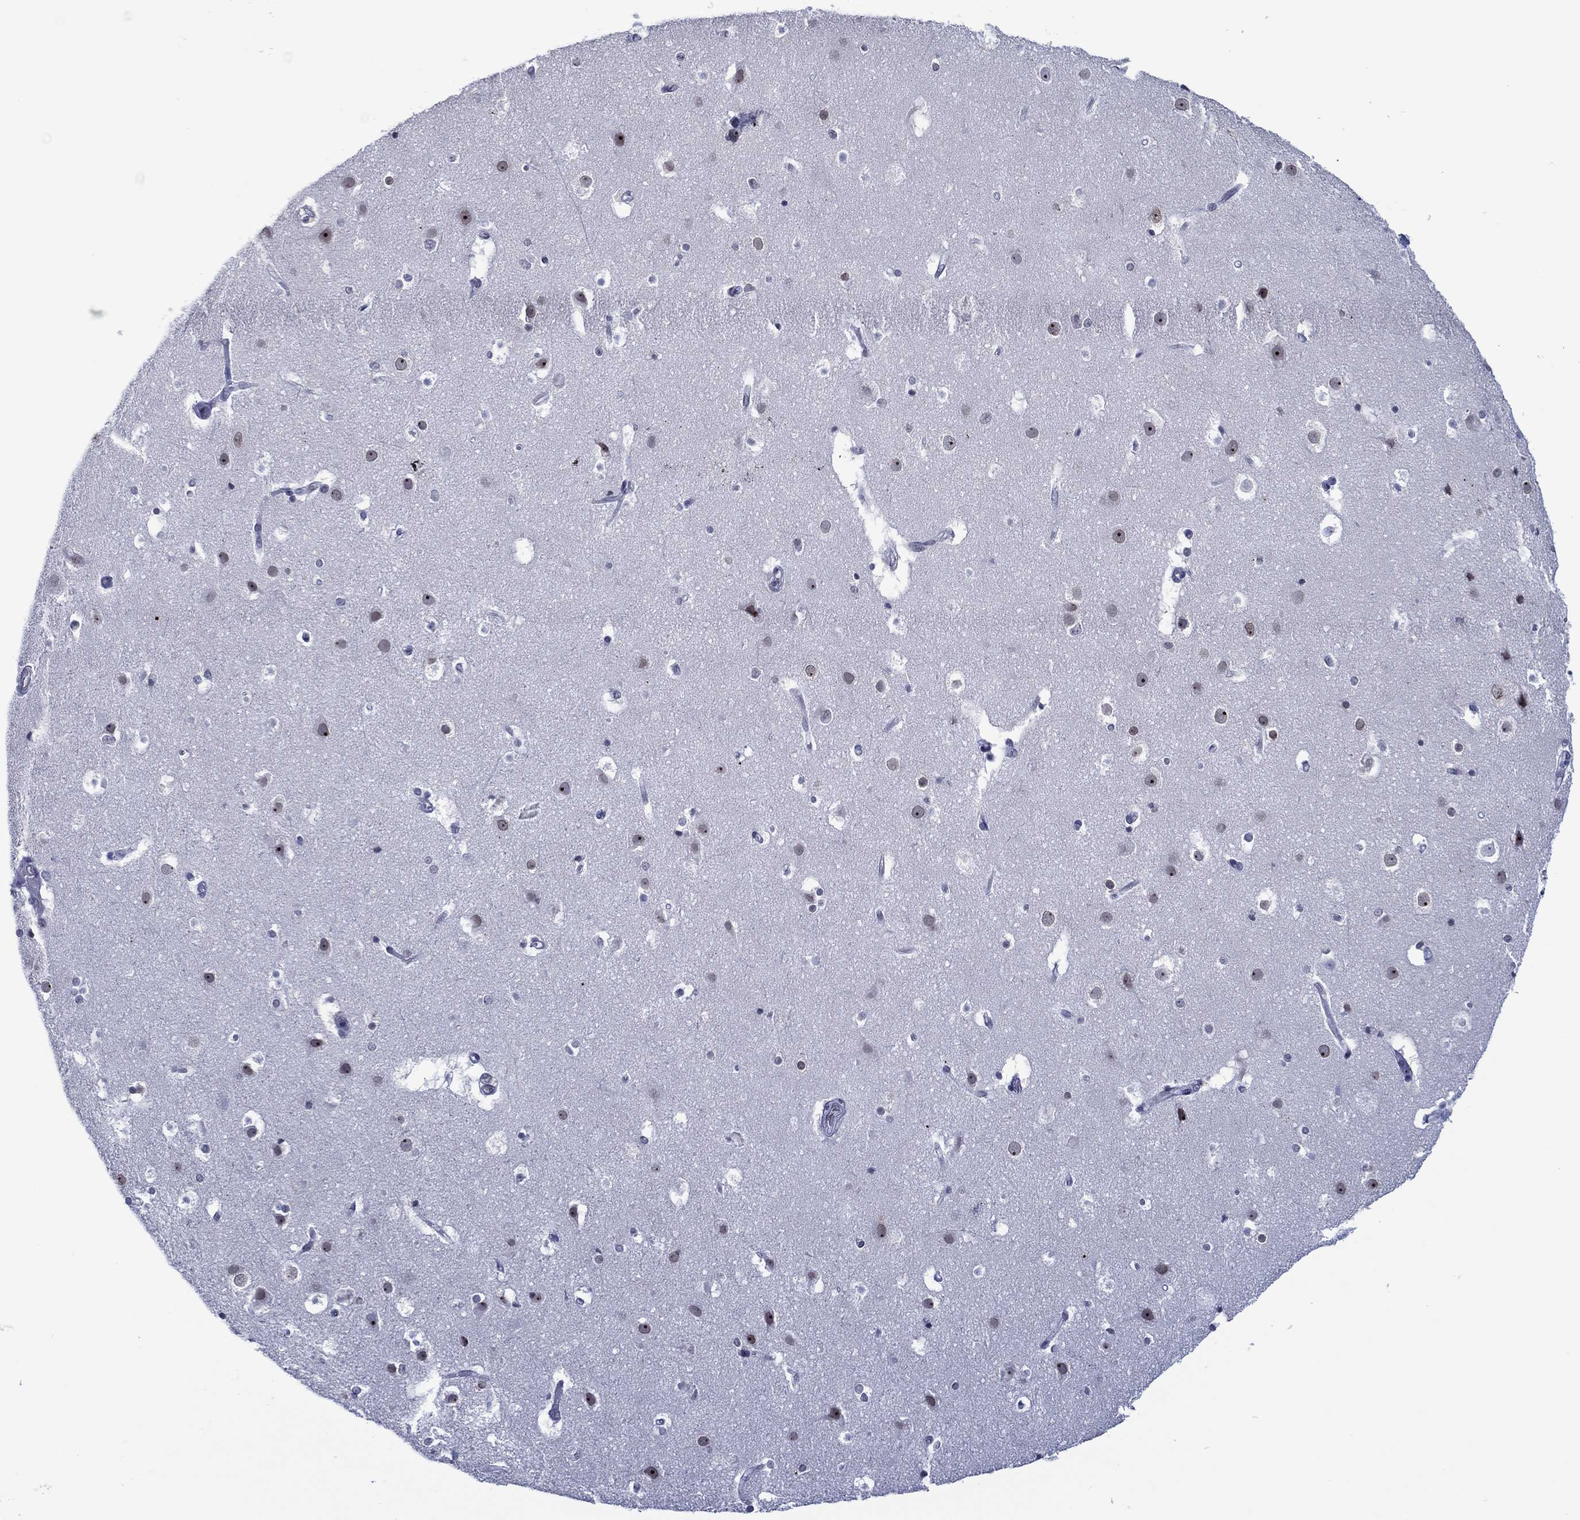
{"staining": {"intensity": "negative", "quantity": "none", "location": "none"}, "tissue": "cerebral cortex", "cell_type": "Endothelial cells", "image_type": "normal", "snomed": [{"axis": "morphology", "description": "Normal tissue, NOS"}, {"axis": "topography", "description": "Cerebral cortex"}], "caption": "High magnification brightfield microscopy of unremarkable cerebral cortex stained with DAB (brown) and counterstained with hematoxylin (blue): endothelial cells show no significant staining. The staining is performed using DAB (3,3'-diaminobenzidine) brown chromogen with nuclei counter-stained in using hematoxylin.", "gene": "GATA6", "patient": {"sex": "female", "age": 52}}